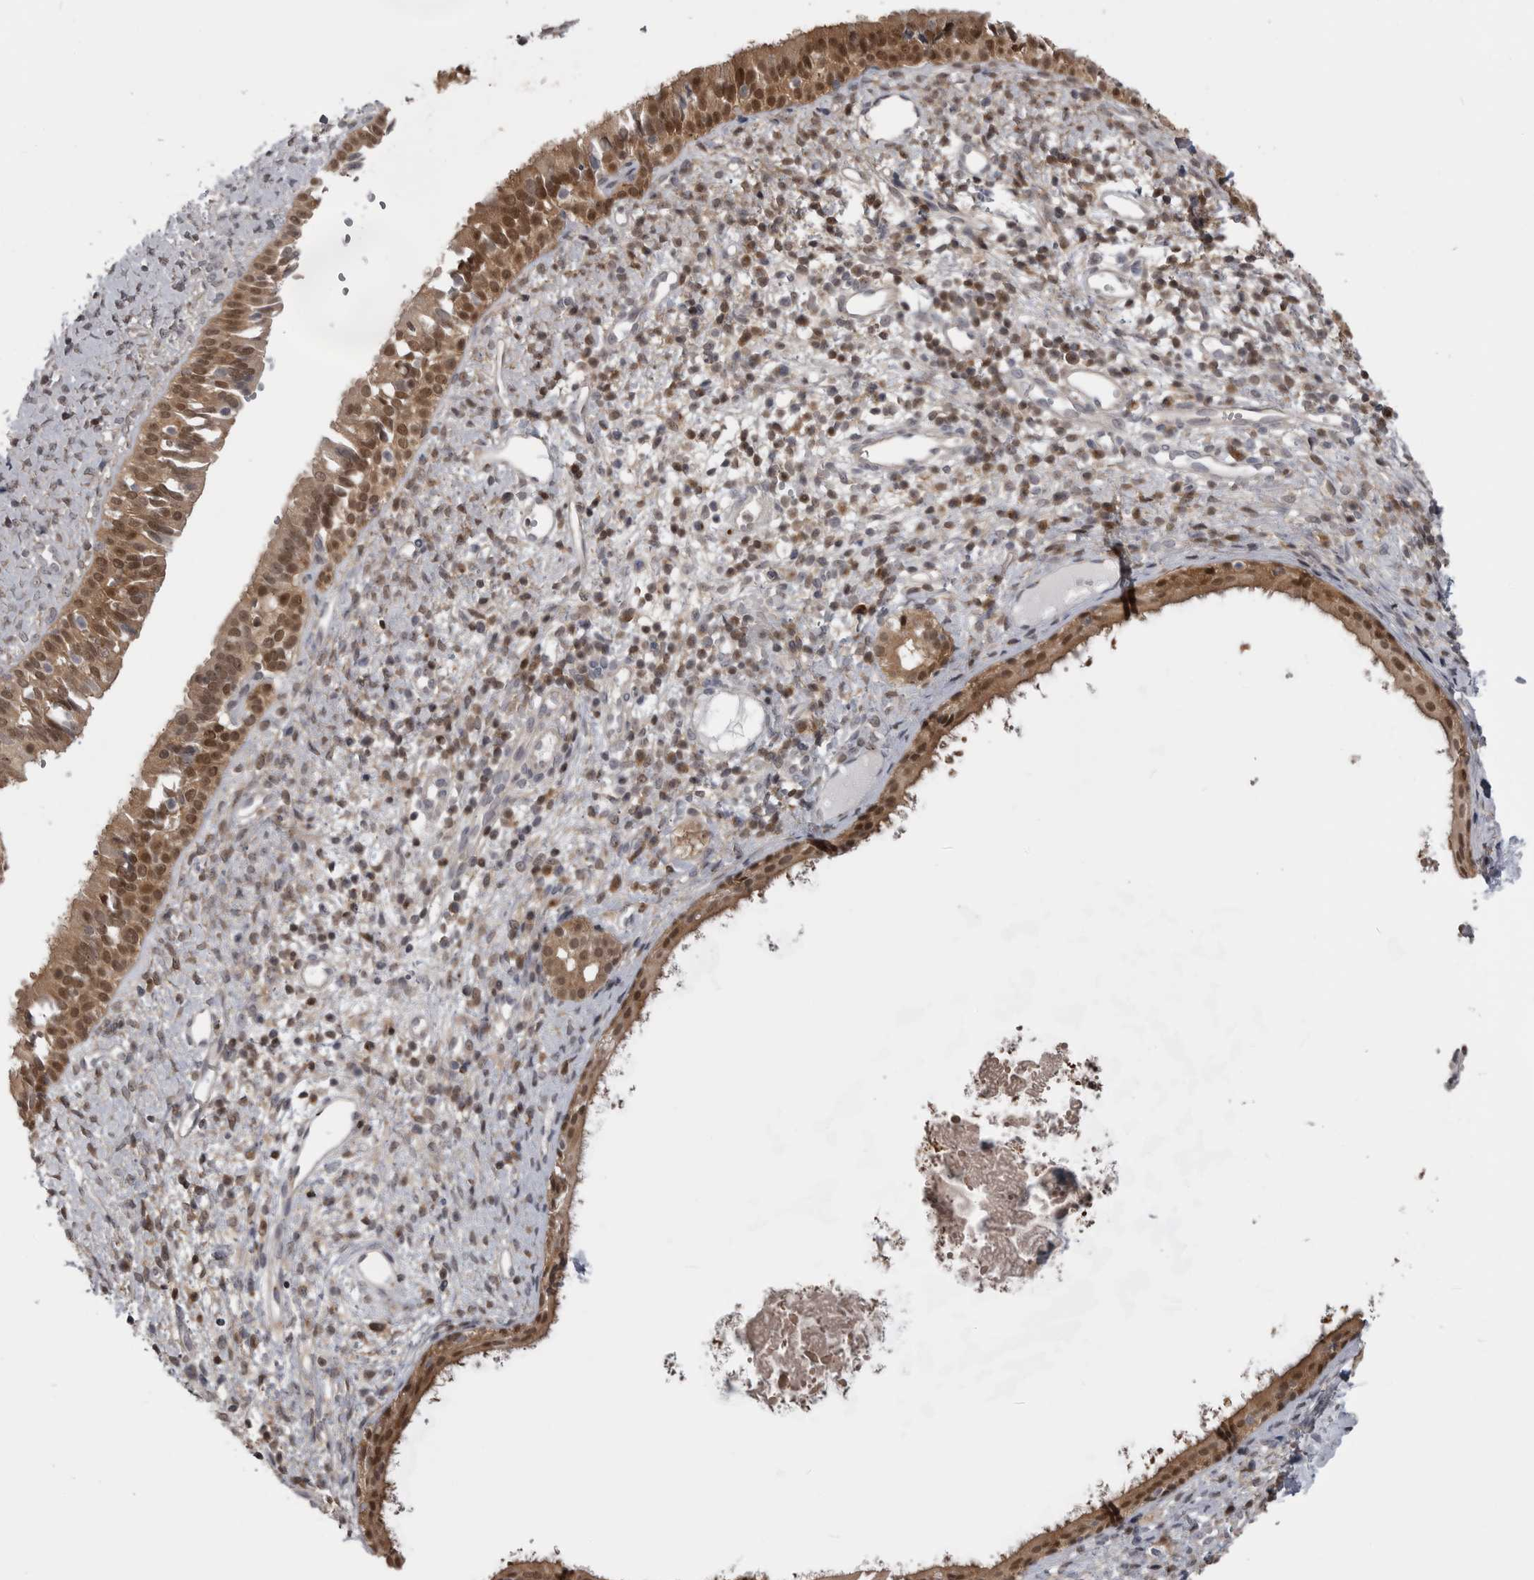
{"staining": {"intensity": "moderate", "quantity": ">75%", "location": "cytoplasmic/membranous,nuclear"}, "tissue": "nasopharynx", "cell_type": "Respiratory epithelial cells", "image_type": "normal", "snomed": [{"axis": "morphology", "description": "Normal tissue, NOS"}, {"axis": "topography", "description": "Nasopharynx"}], "caption": "Respiratory epithelial cells exhibit medium levels of moderate cytoplasmic/membranous,nuclear positivity in approximately >75% of cells in benign human nasopharynx. Using DAB (brown) and hematoxylin (blue) stains, captured at high magnification using brightfield microscopy.", "gene": "MAPK13", "patient": {"sex": "male", "age": 22}}